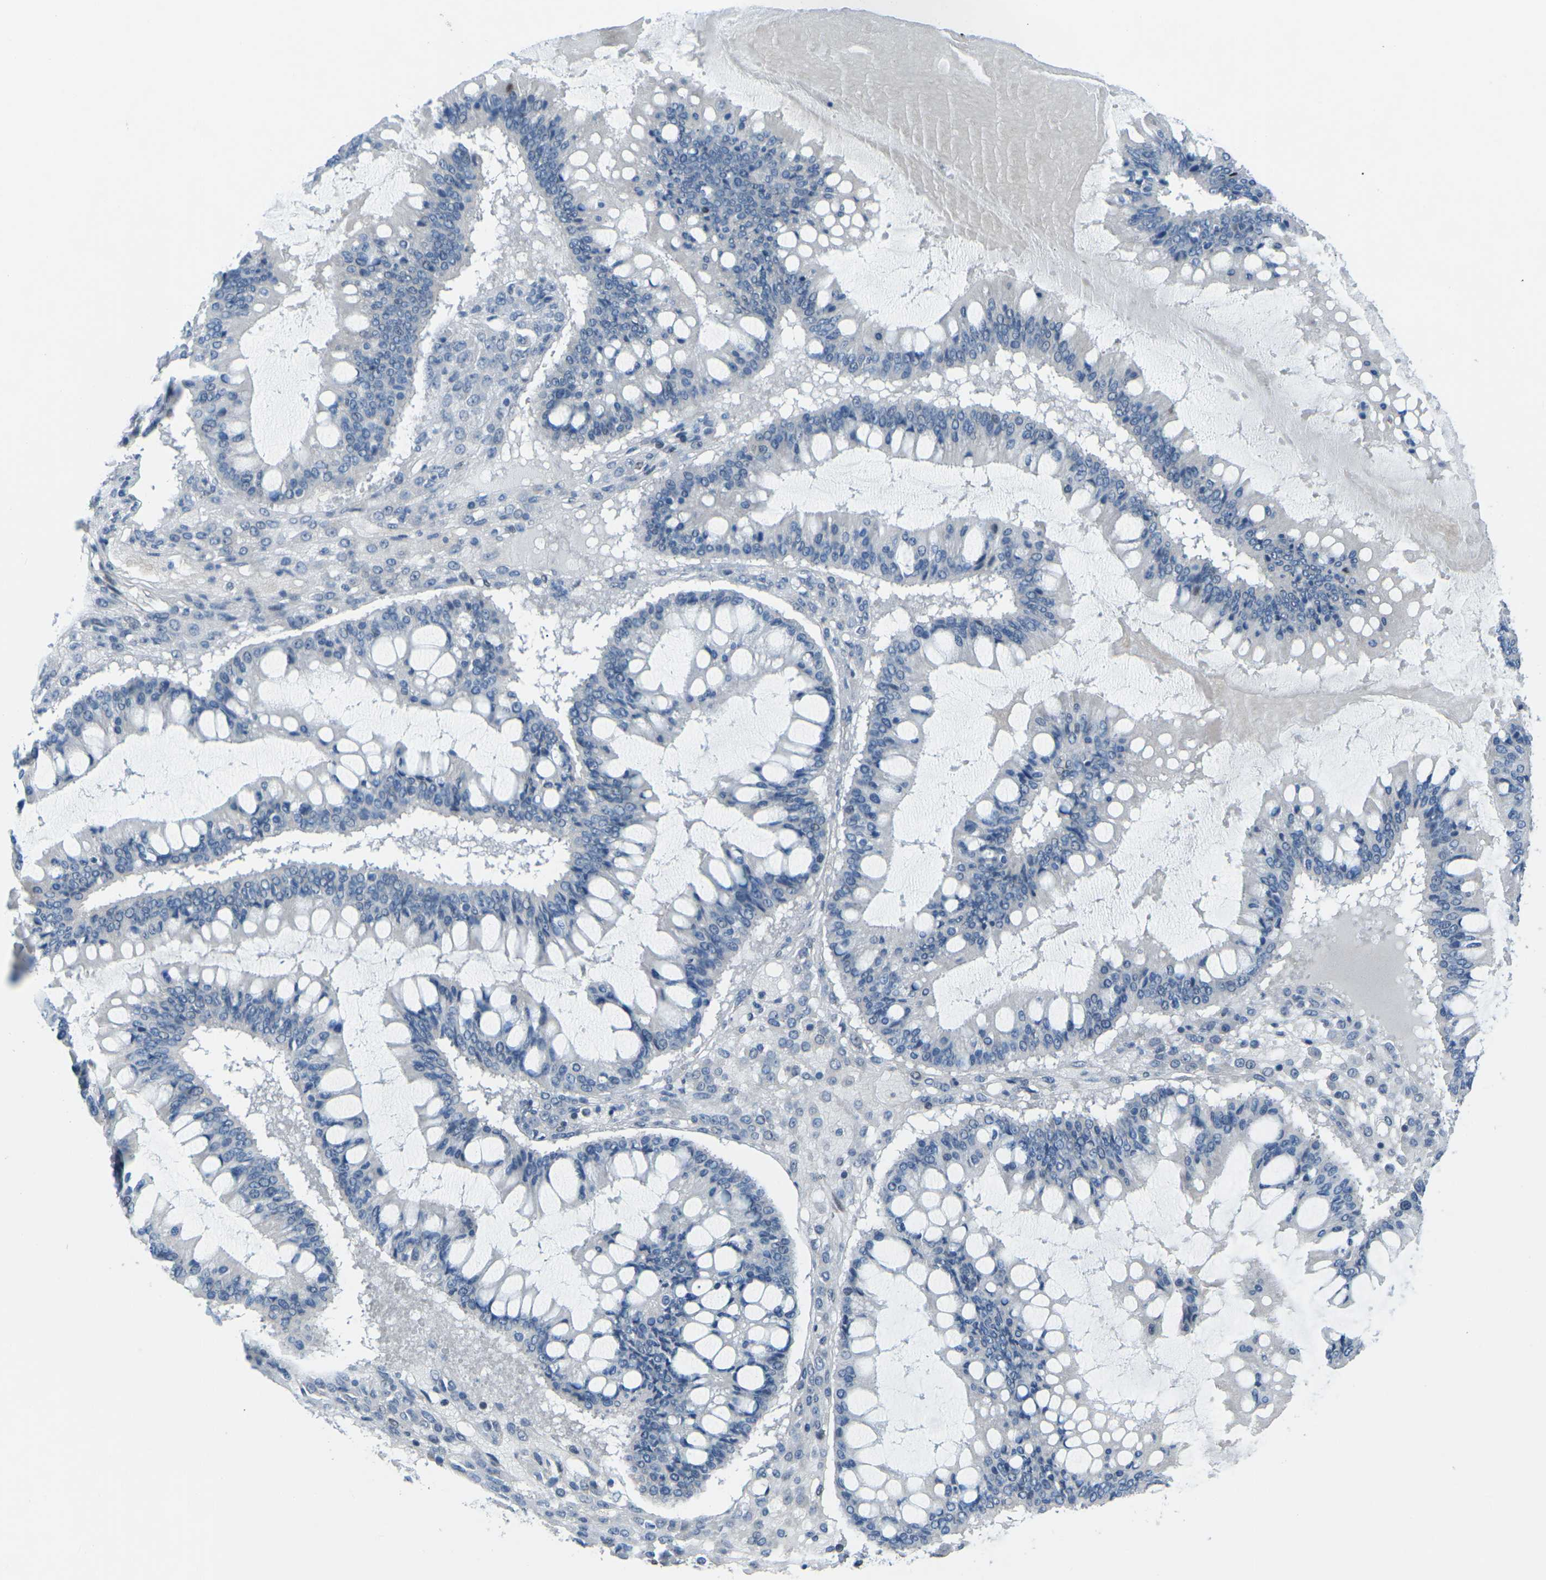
{"staining": {"intensity": "negative", "quantity": "none", "location": "none"}, "tissue": "ovarian cancer", "cell_type": "Tumor cells", "image_type": "cancer", "snomed": [{"axis": "morphology", "description": "Cystadenocarcinoma, mucinous, NOS"}, {"axis": "topography", "description": "Ovary"}], "caption": "Protein analysis of mucinous cystadenocarcinoma (ovarian) demonstrates no significant staining in tumor cells.", "gene": "MBNL1", "patient": {"sex": "female", "age": 73}}